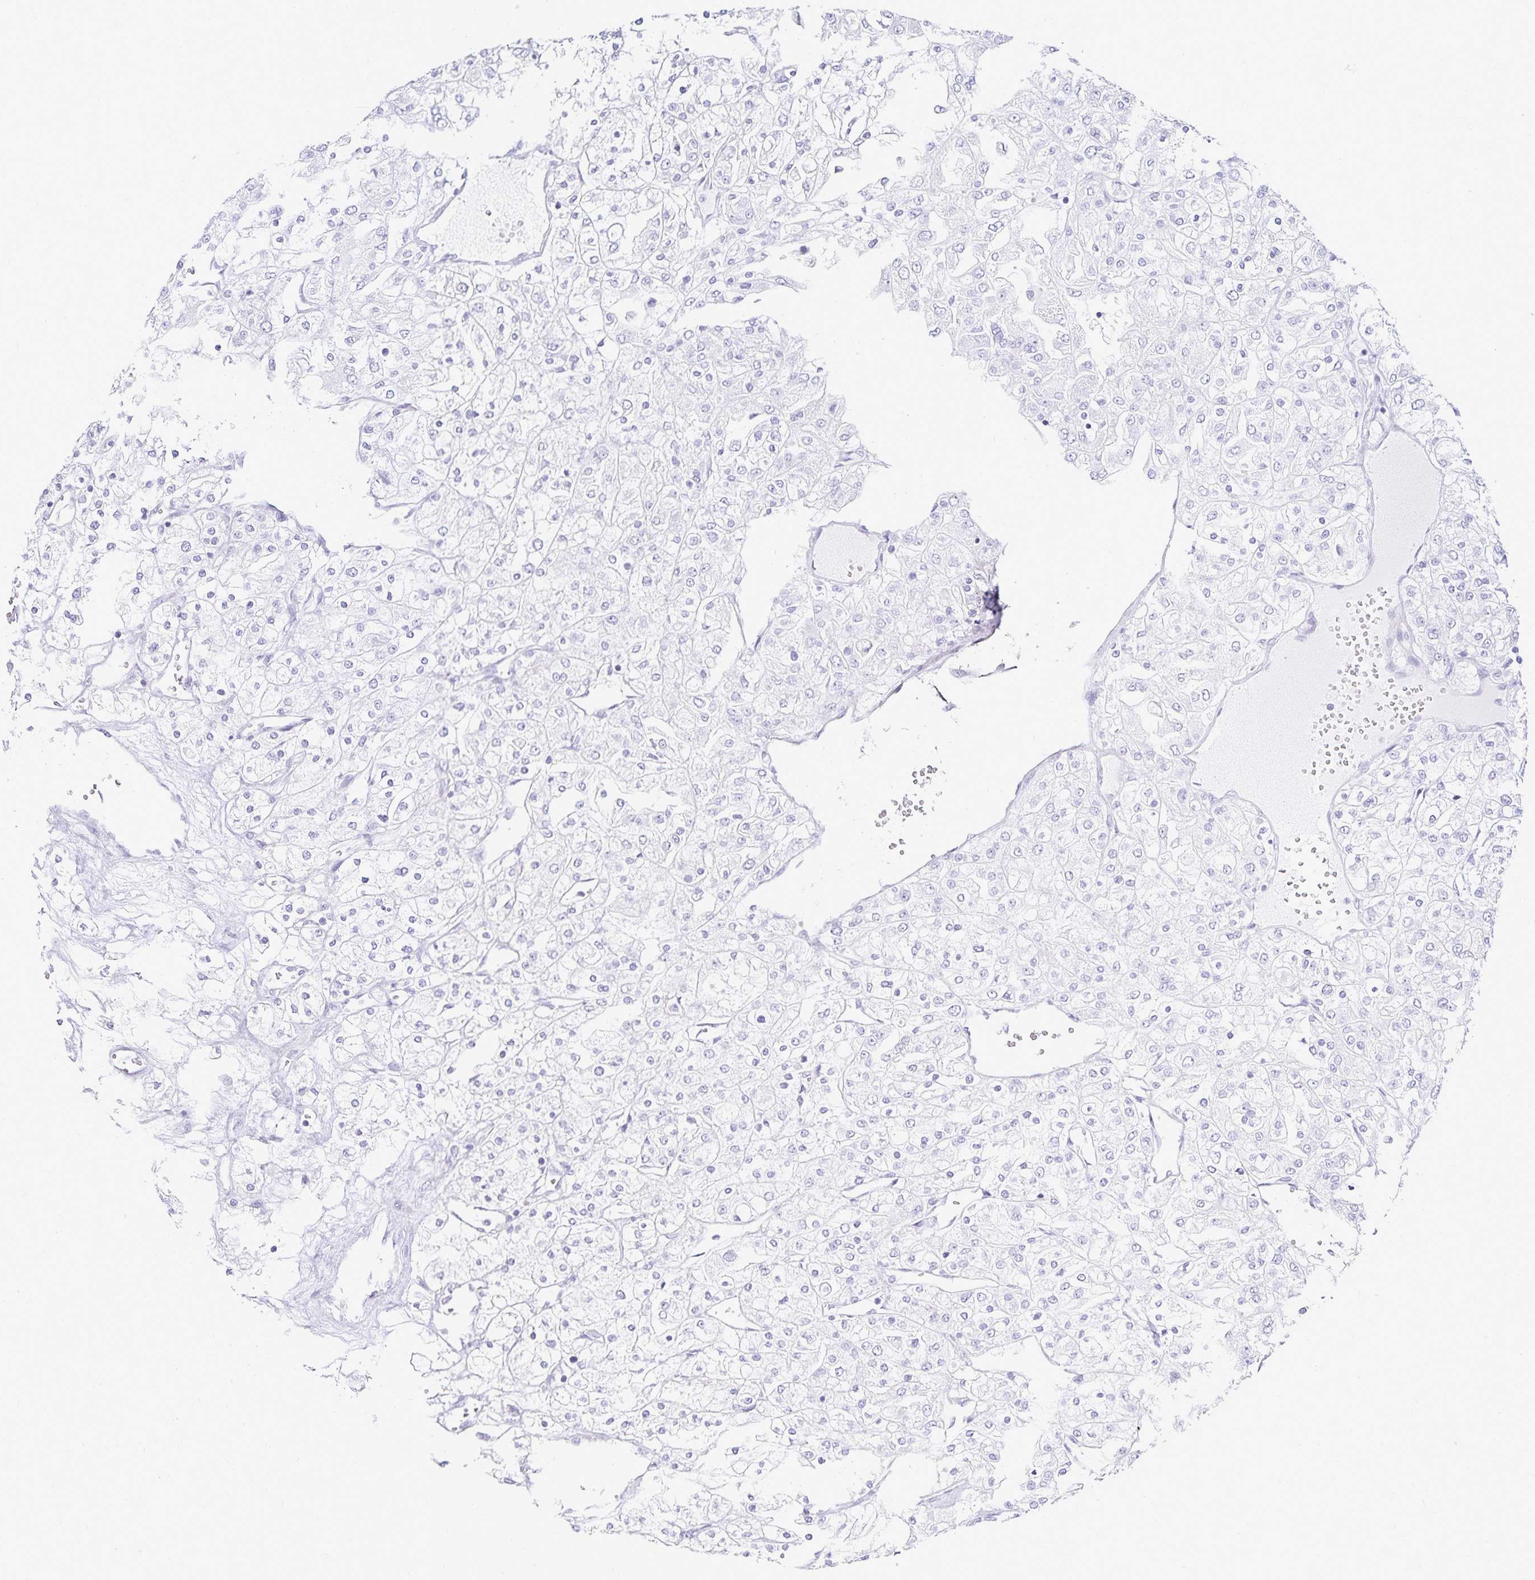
{"staining": {"intensity": "negative", "quantity": "none", "location": "none"}, "tissue": "renal cancer", "cell_type": "Tumor cells", "image_type": "cancer", "snomed": [{"axis": "morphology", "description": "Adenocarcinoma, NOS"}, {"axis": "topography", "description": "Kidney"}], "caption": "A micrograph of human adenocarcinoma (renal) is negative for staining in tumor cells.", "gene": "GP2", "patient": {"sex": "male", "age": 80}}